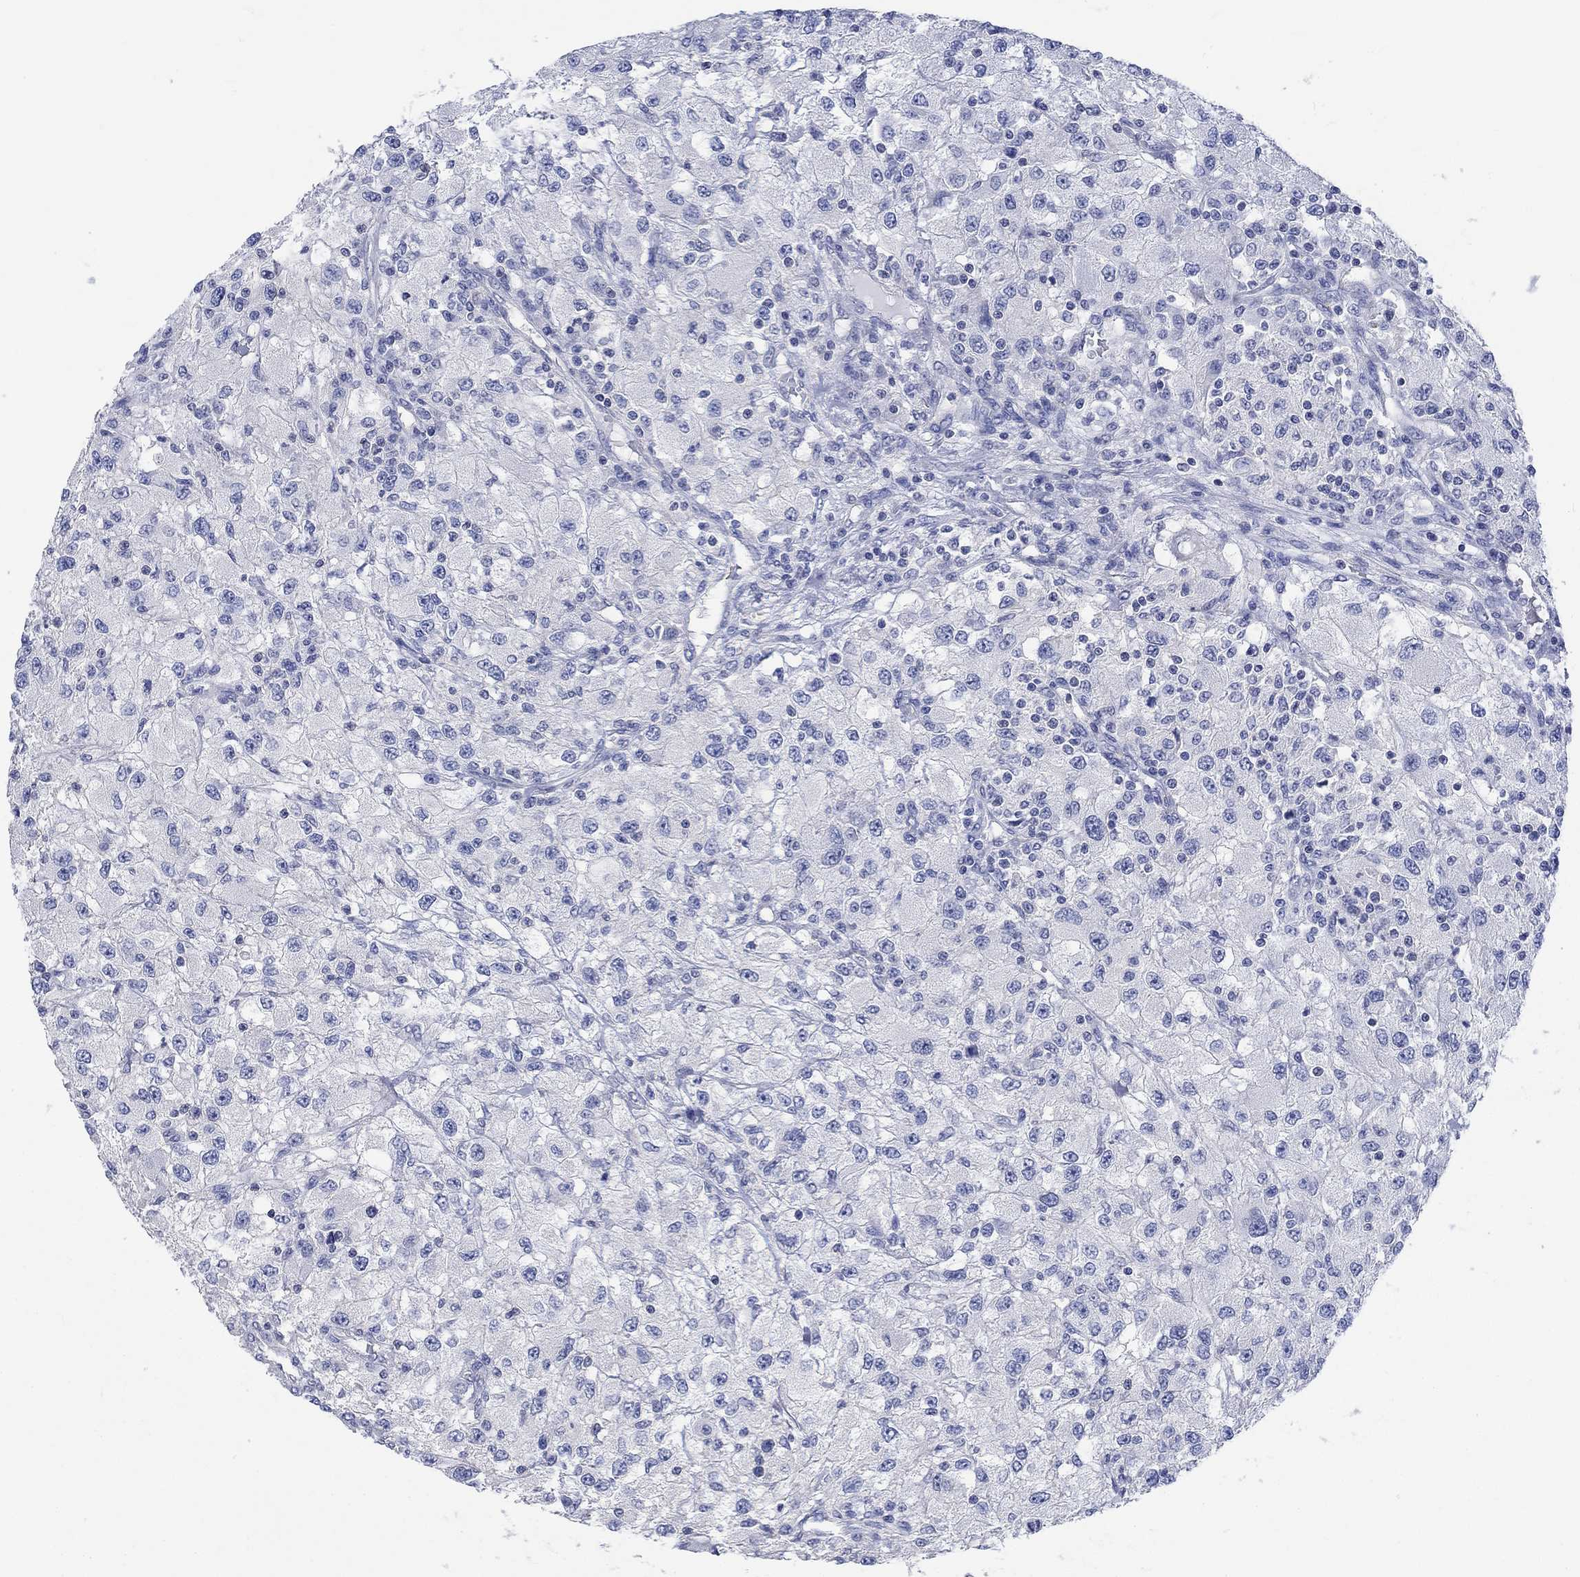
{"staining": {"intensity": "negative", "quantity": "none", "location": "none"}, "tissue": "renal cancer", "cell_type": "Tumor cells", "image_type": "cancer", "snomed": [{"axis": "morphology", "description": "Adenocarcinoma, NOS"}, {"axis": "topography", "description": "Kidney"}], "caption": "Renal cancer stained for a protein using immunohistochemistry demonstrates no expression tumor cells.", "gene": "AGRP", "patient": {"sex": "female", "age": 67}}